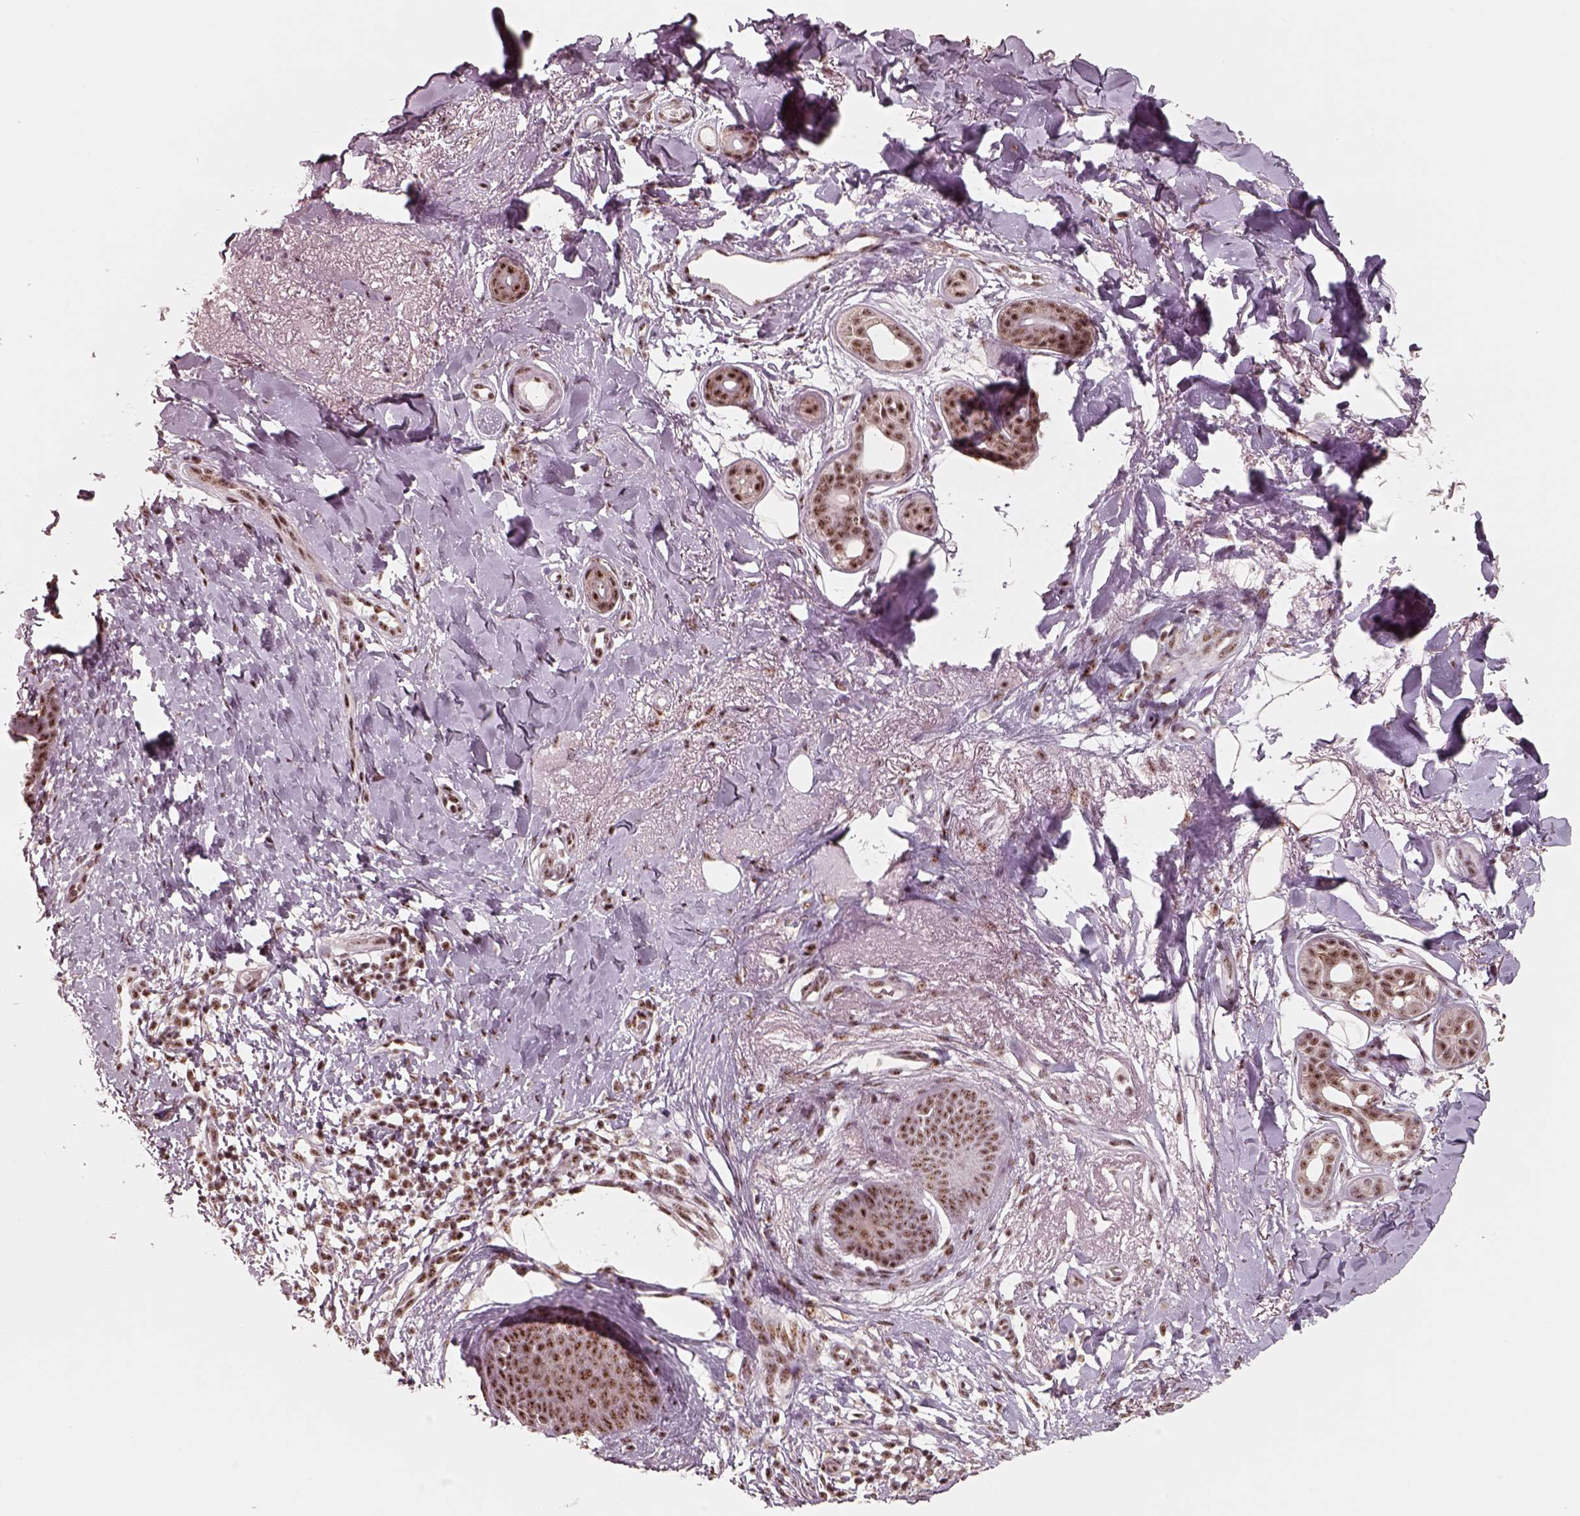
{"staining": {"intensity": "moderate", "quantity": ">75%", "location": "nuclear"}, "tissue": "skin cancer", "cell_type": "Tumor cells", "image_type": "cancer", "snomed": [{"axis": "morphology", "description": "Normal tissue, NOS"}, {"axis": "morphology", "description": "Basal cell carcinoma"}, {"axis": "topography", "description": "Skin"}], "caption": "Brown immunohistochemical staining in human skin cancer reveals moderate nuclear positivity in approximately >75% of tumor cells.", "gene": "ATXN7L3", "patient": {"sex": "male", "age": 84}}